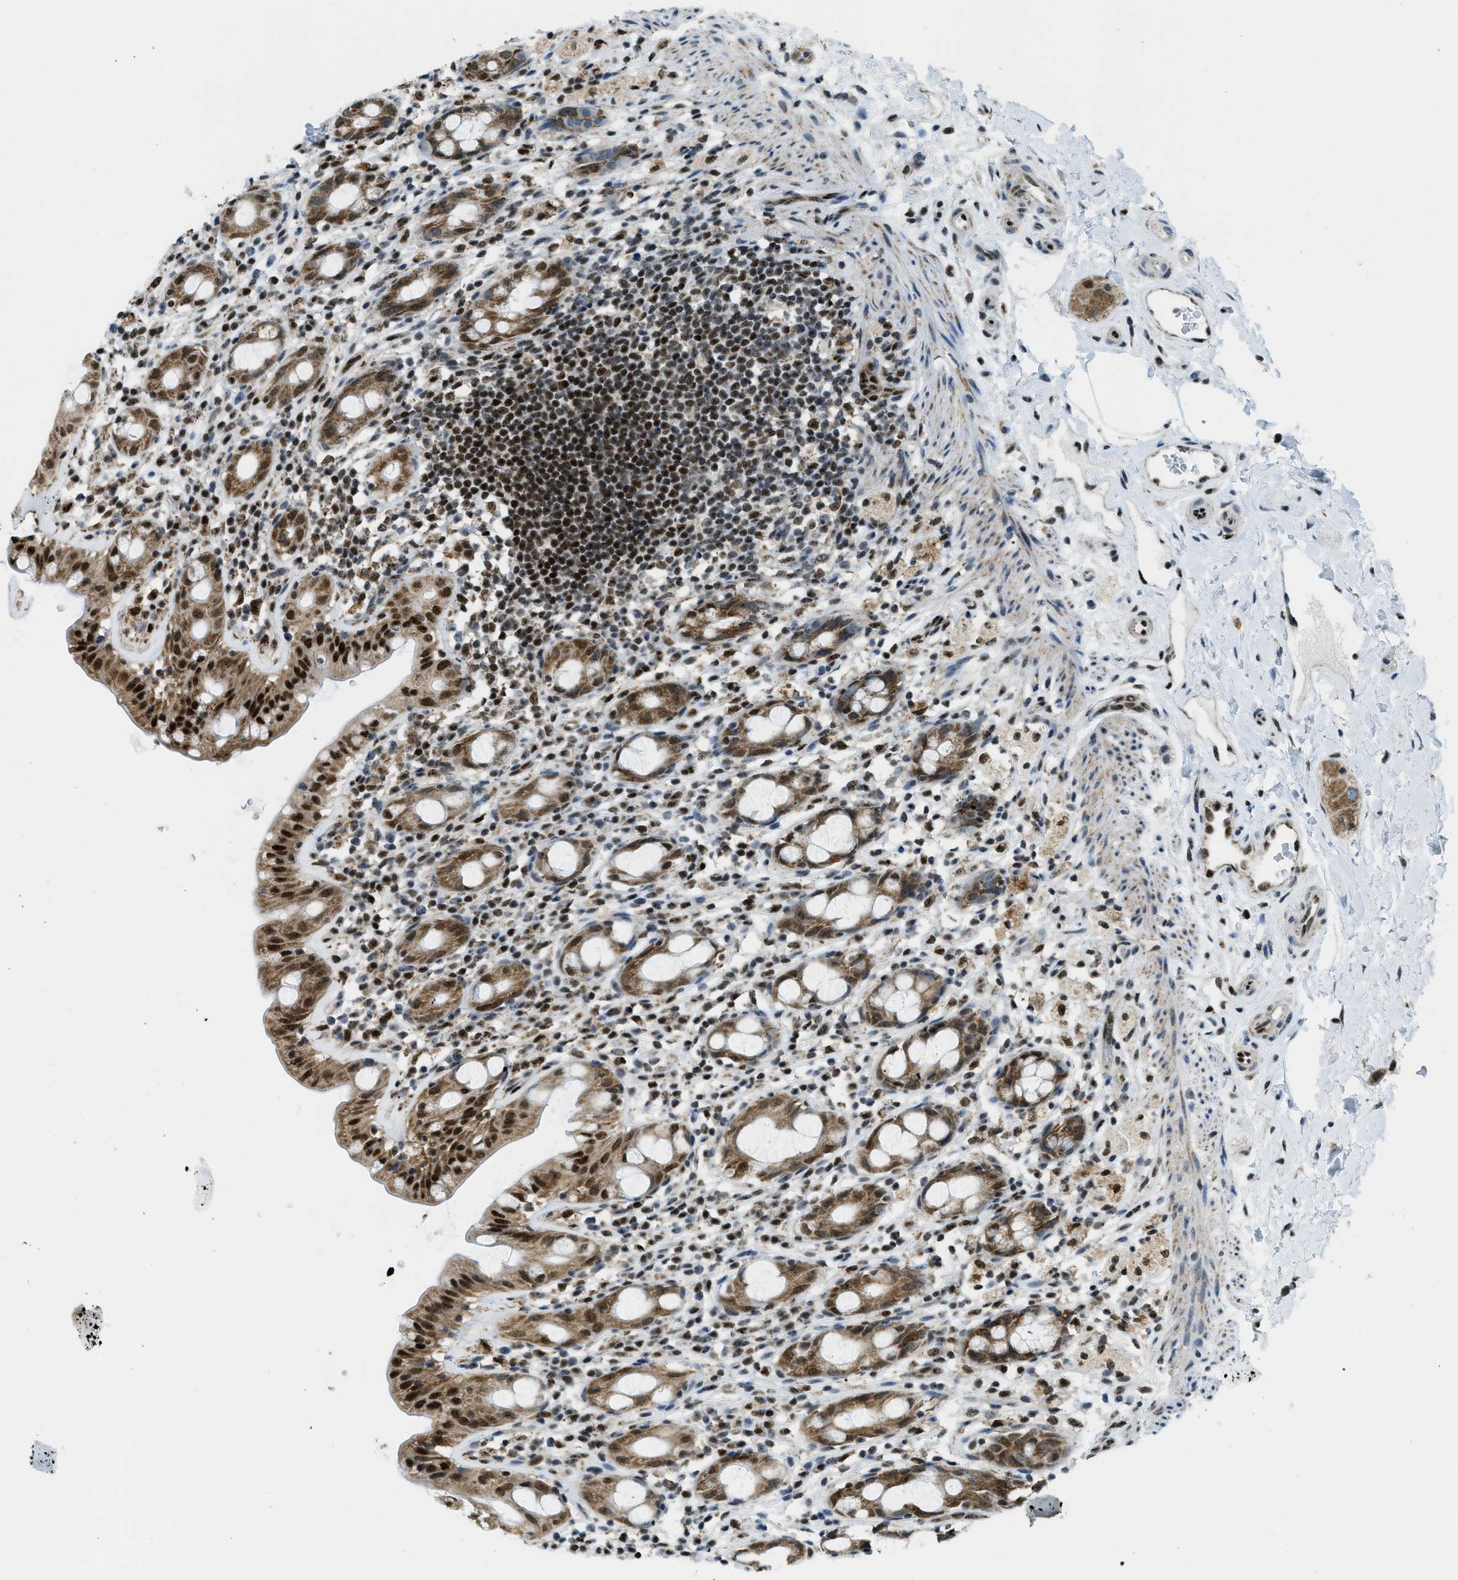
{"staining": {"intensity": "strong", "quantity": ">75%", "location": "cytoplasmic/membranous,nuclear"}, "tissue": "rectum", "cell_type": "Glandular cells", "image_type": "normal", "snomed": [{"axis": "morphology", "description": "Normal tissue, NOS"}, {"axis": "topography", "description": "Rectum"}], "caption": "Glandular cells show high levels of strong cytoplasmic/membranous,nuclear staining in about >75% of cells in normal human rectum. (Stains: DAB (3,3'-diaminobenzidine) in brown, nuclei in blue, Microscopy: brightfield microscopy at high magnification).", "gene": "SP100", "patient": {"sex": "male", "age": 44}}